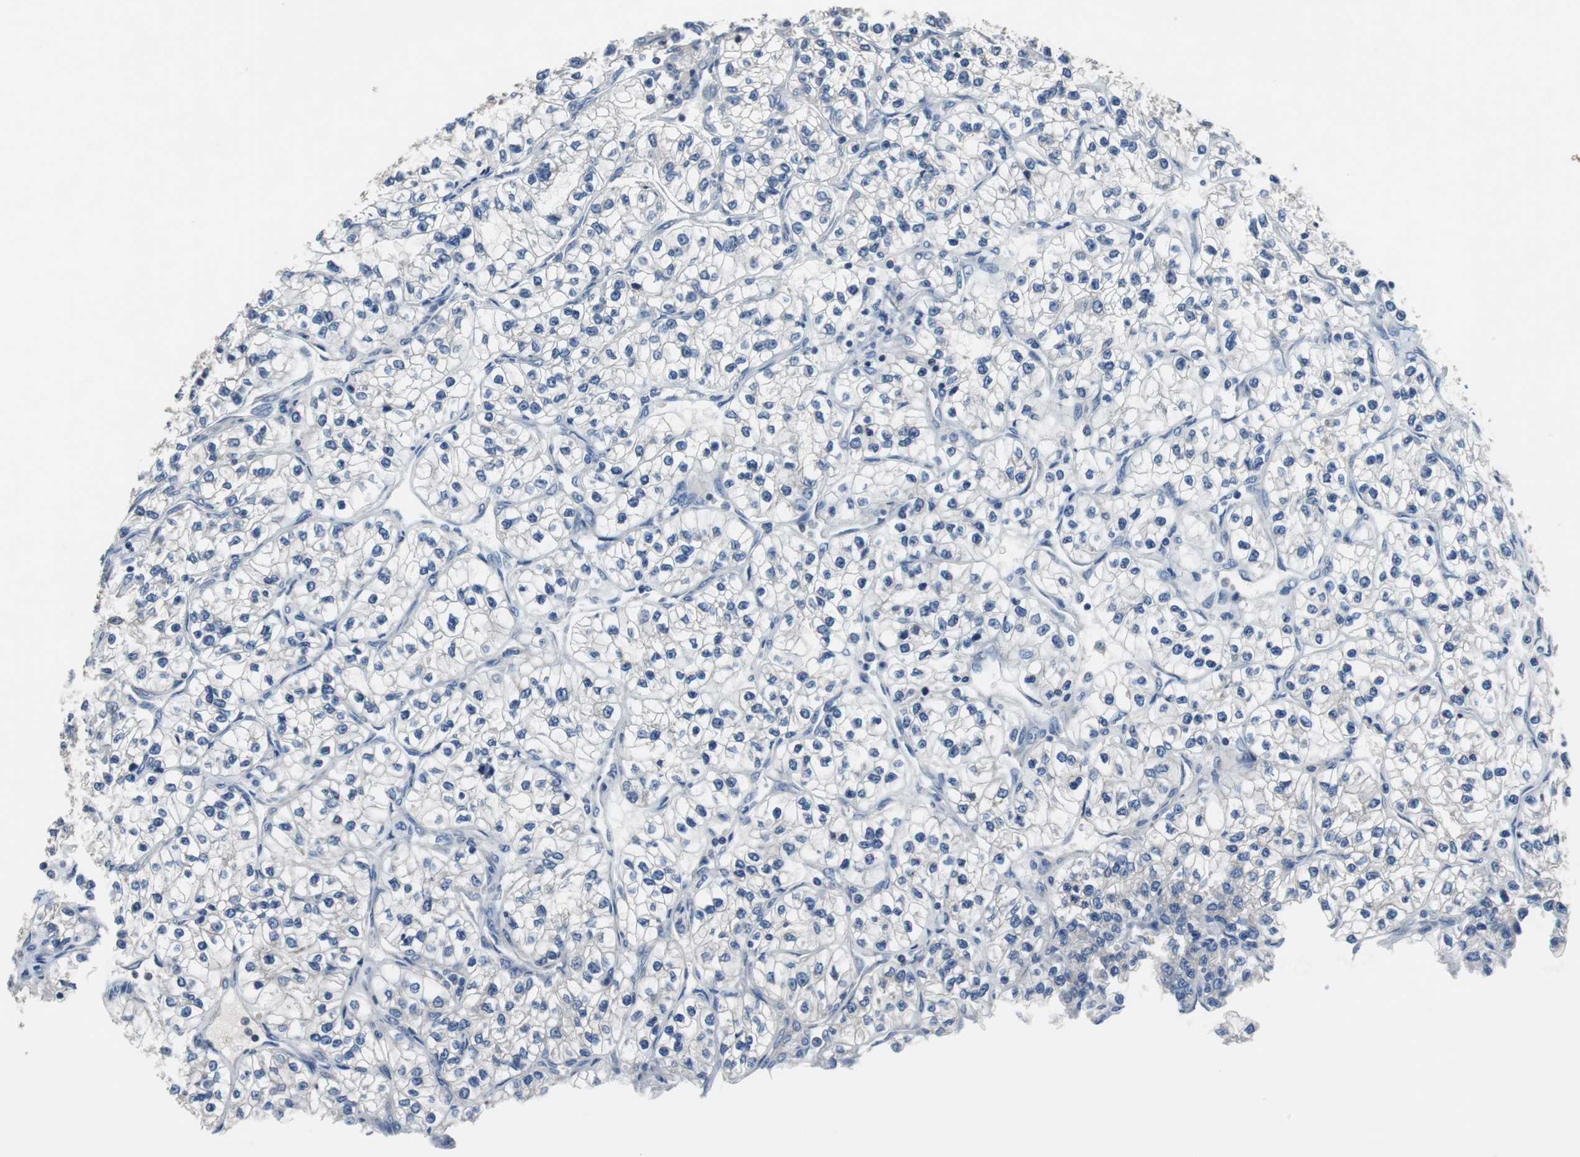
{"staining": {"intensity": "negative", "quantity": "none", "location": "none"}, "tissue": "renal cancer", "cell_type": "Tumor cells", "image_type": "cancer", "snomed": [{"axis": "morphology", "description": "Adenocarcinoma, NOS"}, {"axis": "topography", "description": "Kidney"}], "caption": "Immunohistochemistry (IHC) histopathology image of renal cancer stained for a protein (brown), which shows no staining in tumor cells. Brightfield microscopy of immunohistochemistry (IHC) stained with DAB (3,3'-diaminobenzidine) (brown) and hematoxylin (blue), captured at high magnification.", "gene": "PRKCA", "patient": {"sex": "female", "age": 57}}